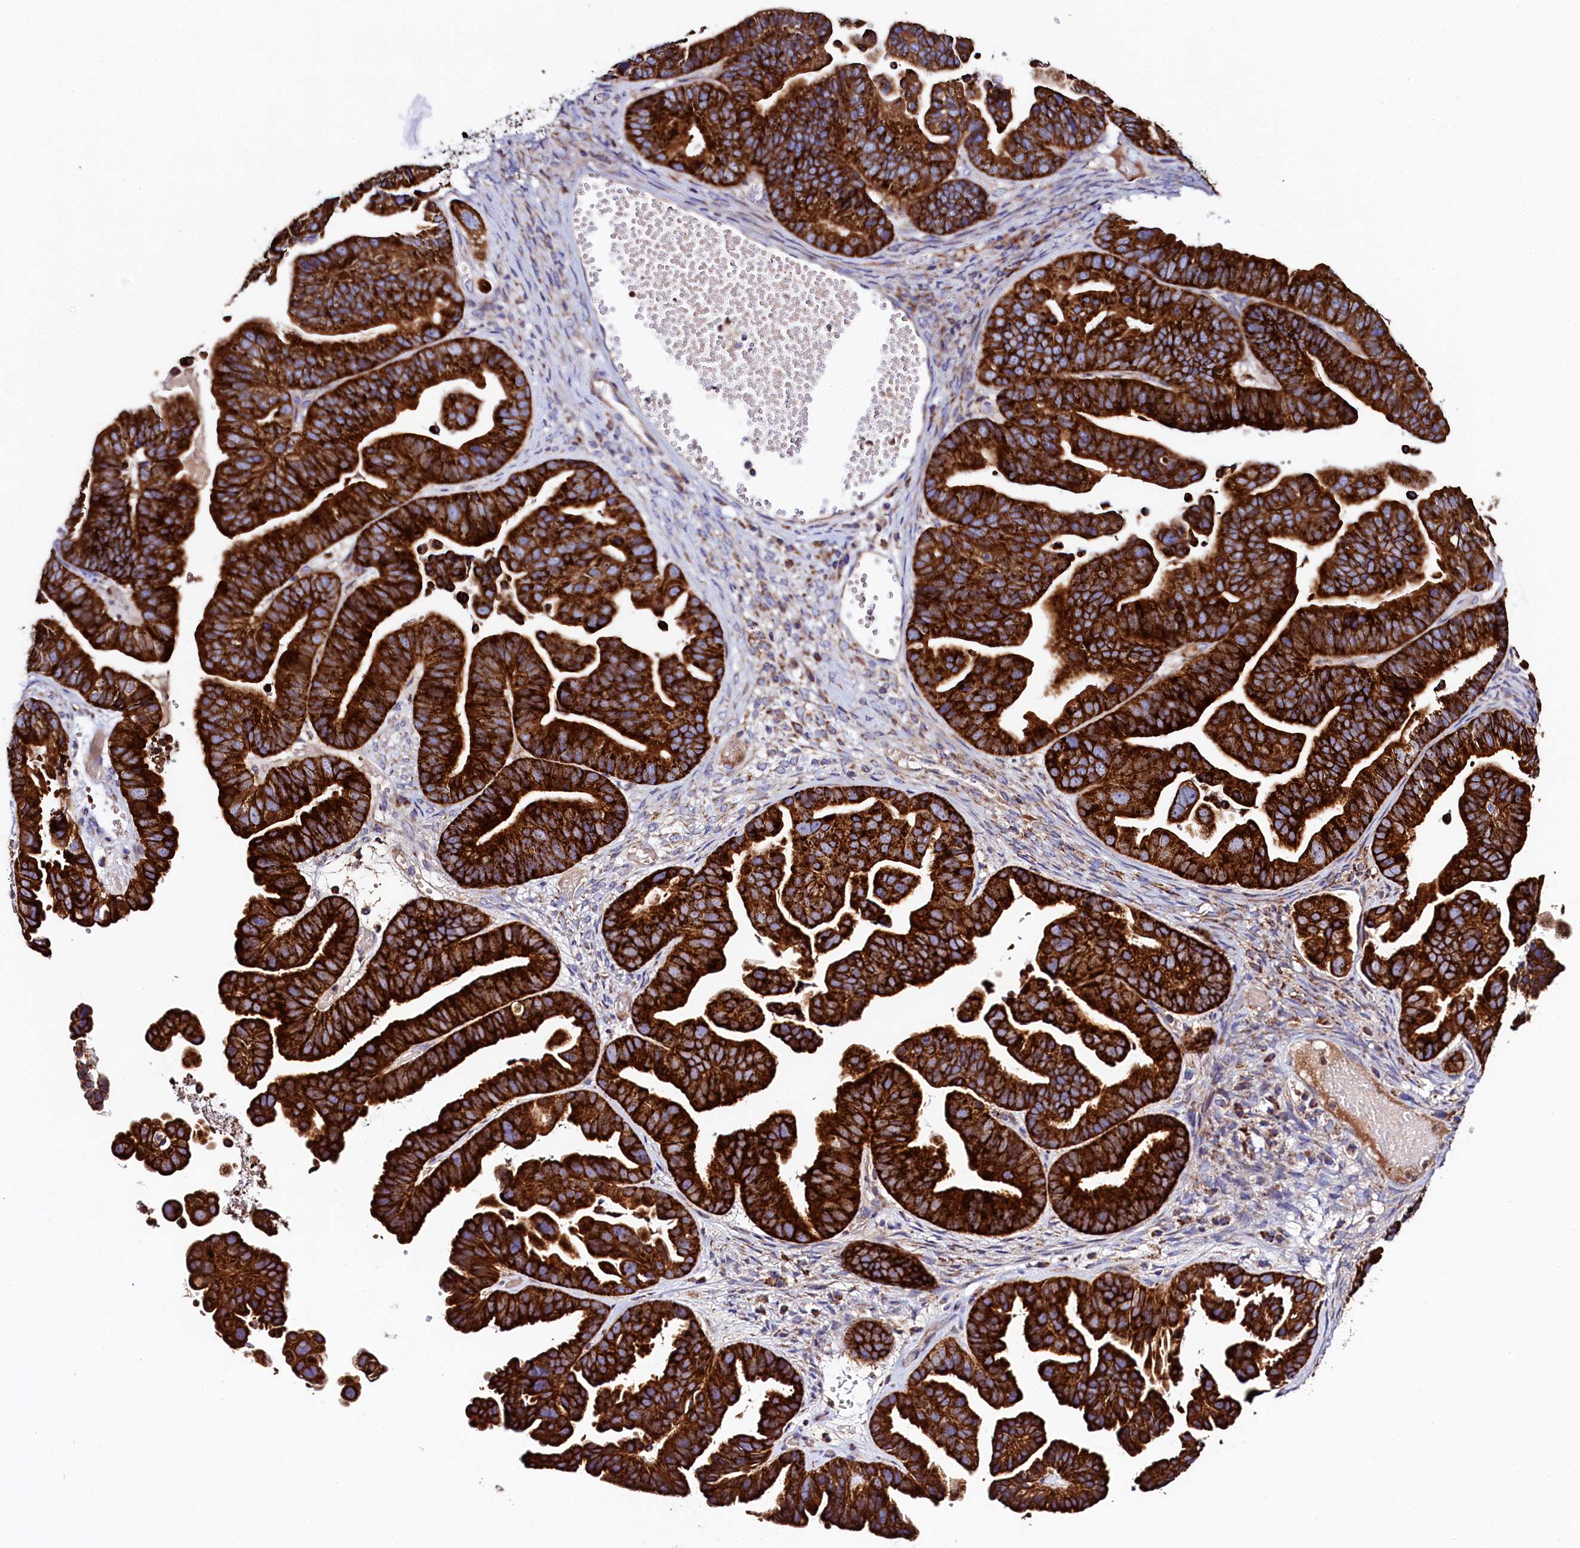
{"staining": {"intensity": "strong", "quantity": ">75%", "location": "cytoplasmic/membranous"}, "tissue": "ovarian cancer", "cell_type": "Tumor cells", "image_type": "cancer", "snomed": [{"axis": "morphology", "description": "Cystadenocarcinoma, serous, NOS"}, {"axis": "topography", "description": "Ovary"}], "caption": "This is an image of immunohistochemistry staining of ovarian serous cystadenocarcinoma, which shows strong expression in the cytoplasmic/membranous of tumor cells.", "gene": "CLYBL", "patient": {"sex": "female", "age": 56}}